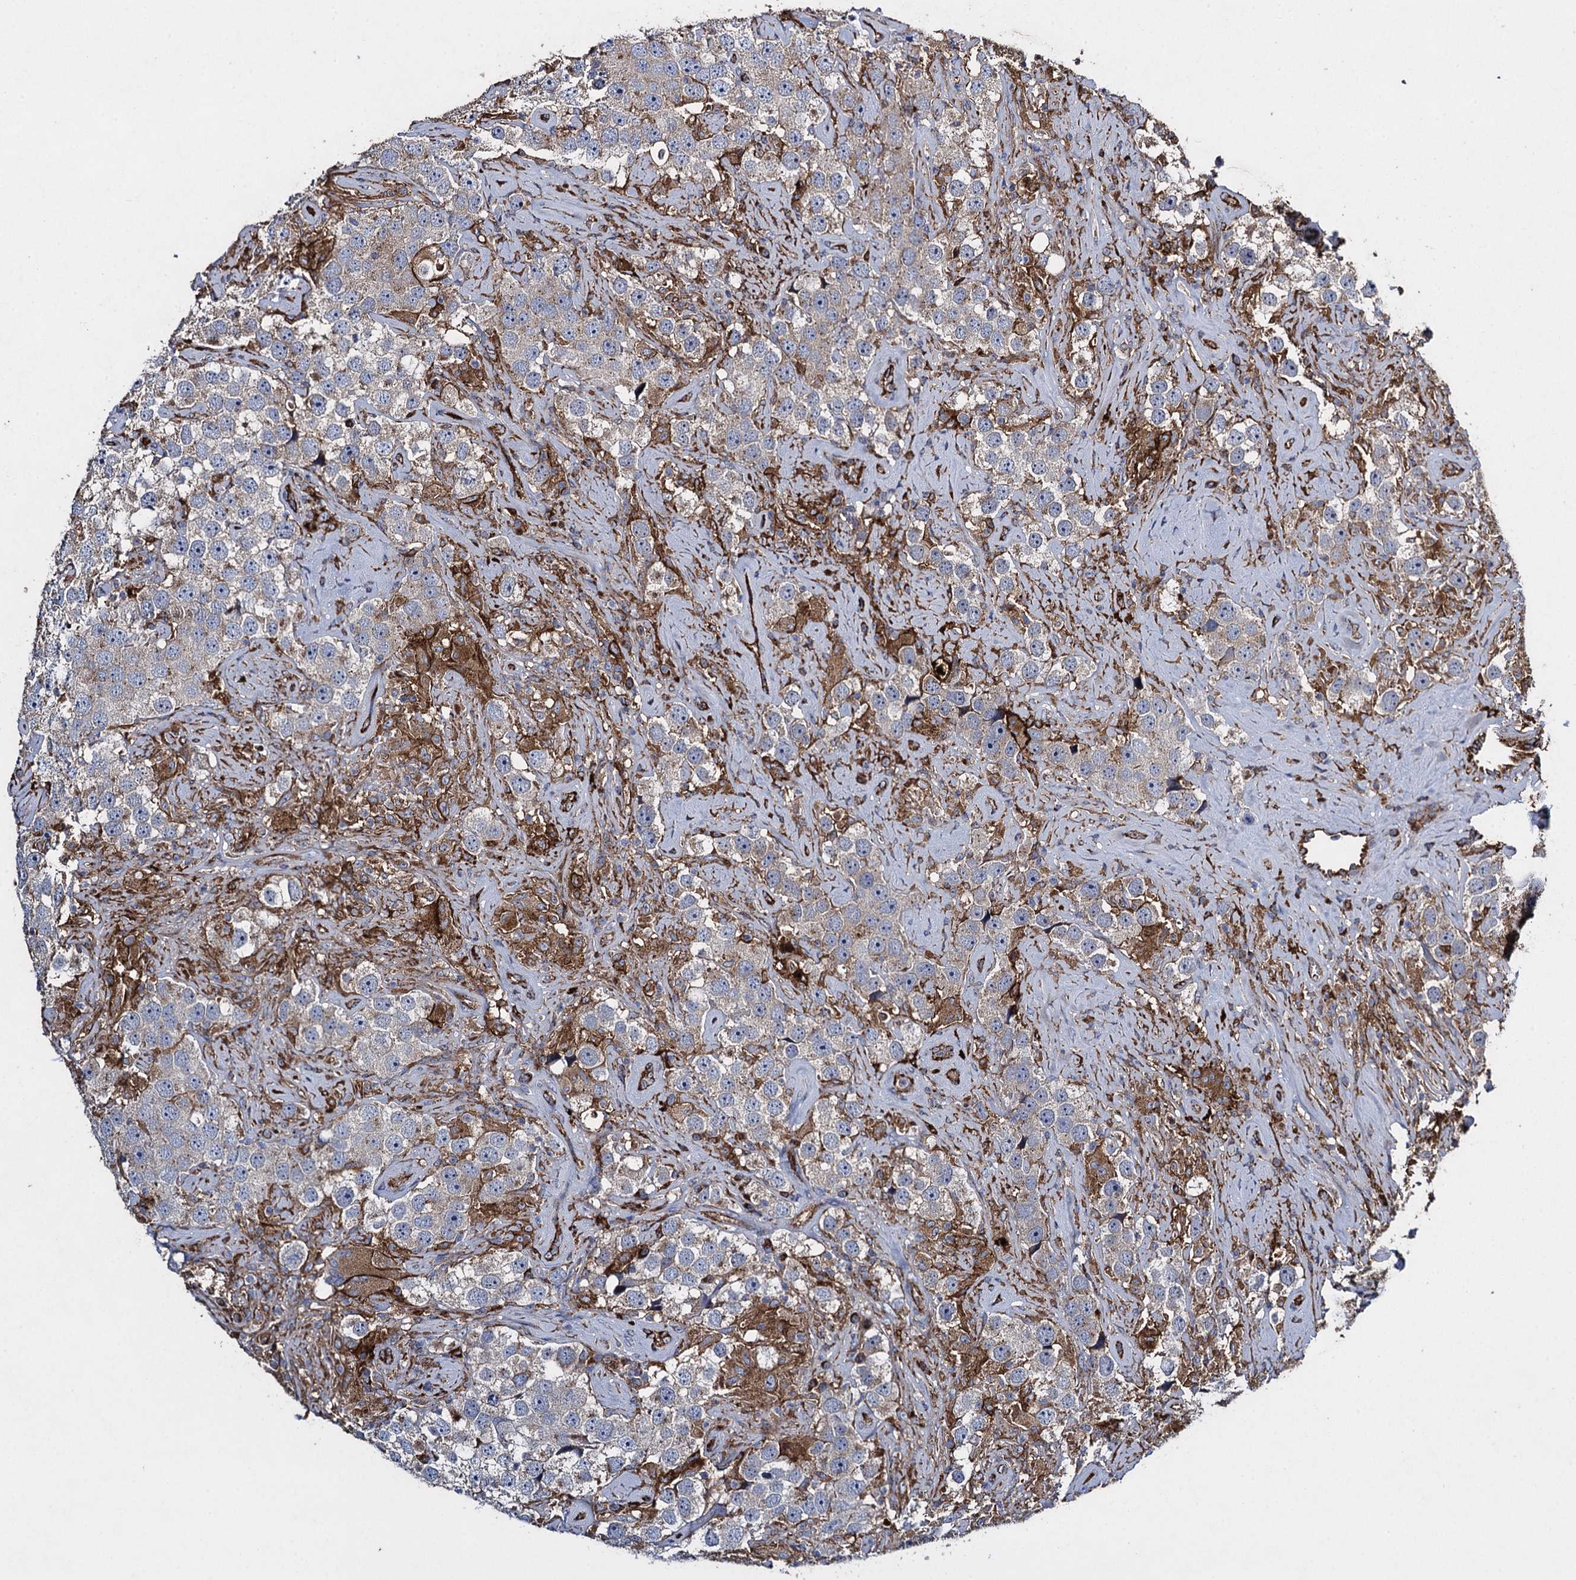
{"staining": {"intensity": "weak", "quantity": "<25%", "location": "cytoplasmic/membranous"}, "tissue": "testis cancer", "cell_type": "Tumor cells", "image_type": "cancer", "snomed": [{"axis": "morphology", "description": "Seminoma, NOS"}, {"axis": "topography", "description": "Testis"}], "caption": "An IHC photomicrograph of testis cancer (seminoma) is shown. There is no staining in tumor cells of testis cancer (seminoma).", "gene": "TXNDC11", "patient": {"sex": "male", "age": 49}}